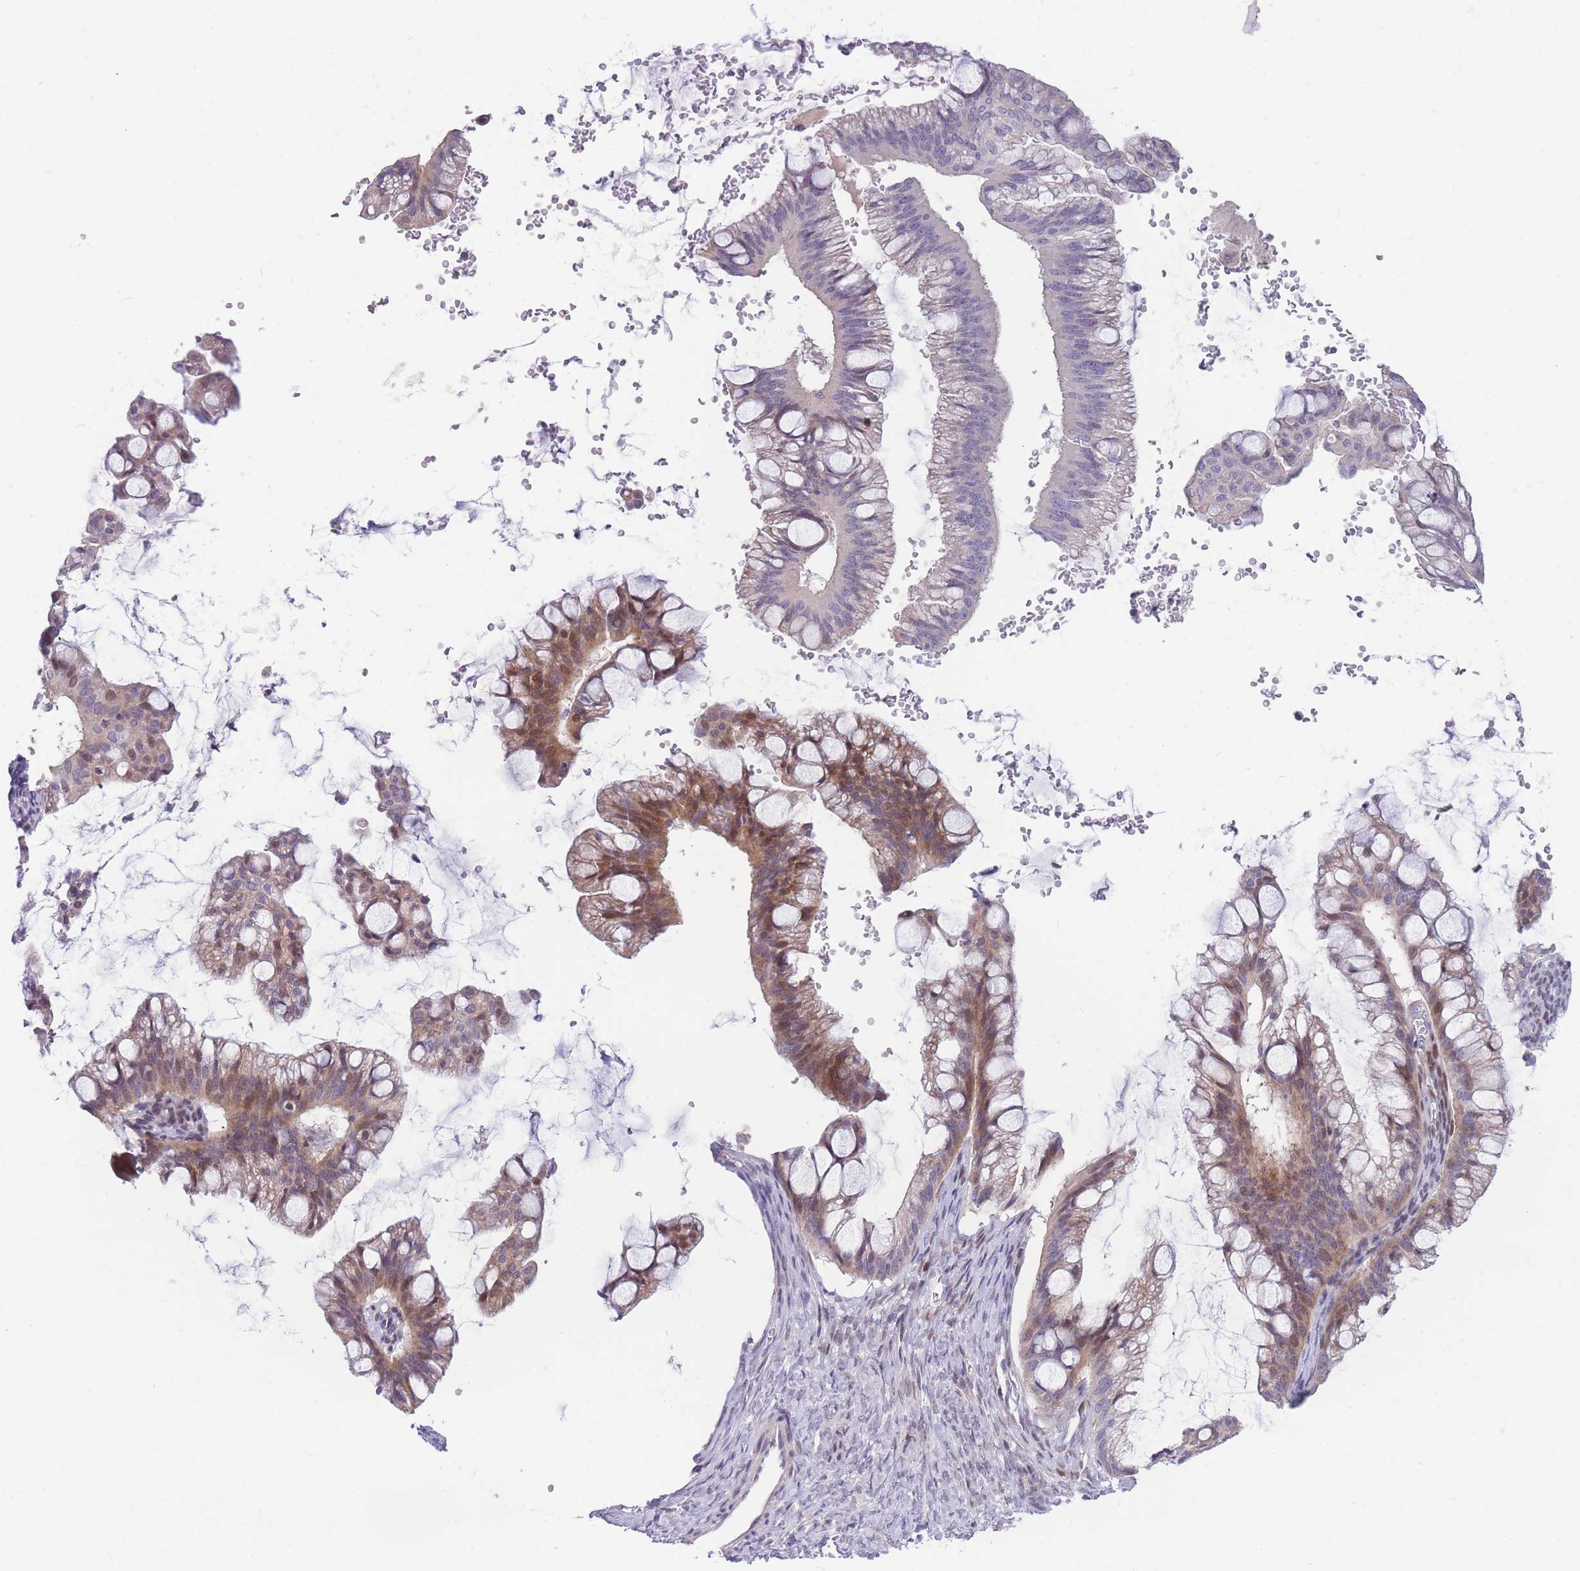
{"staining": {"intensity": "moderate", "quantity": "<25%", "location": "cytoplasmic/membranous,nuclear"}, "tissue": "ovarian cancer", "cell_type": "Tumor cells", "image_type": "cancer", "snomed": [{"axis": "morphology", "description": "Cystadenocarcinoma, mucinous, NOS"}, {"axis": "topography", "description": "Ovary"}], "caption": "Immunohistochemical staining of ovarian mucinous cystadenocarcinoma demonstrates low levels of moderate cytoplasmic/membranous and nuclear protein expression in approximately <25% of tumor cells.", "gene": "SHCBP1", "patient": {"sex": "female", "age": 73}}